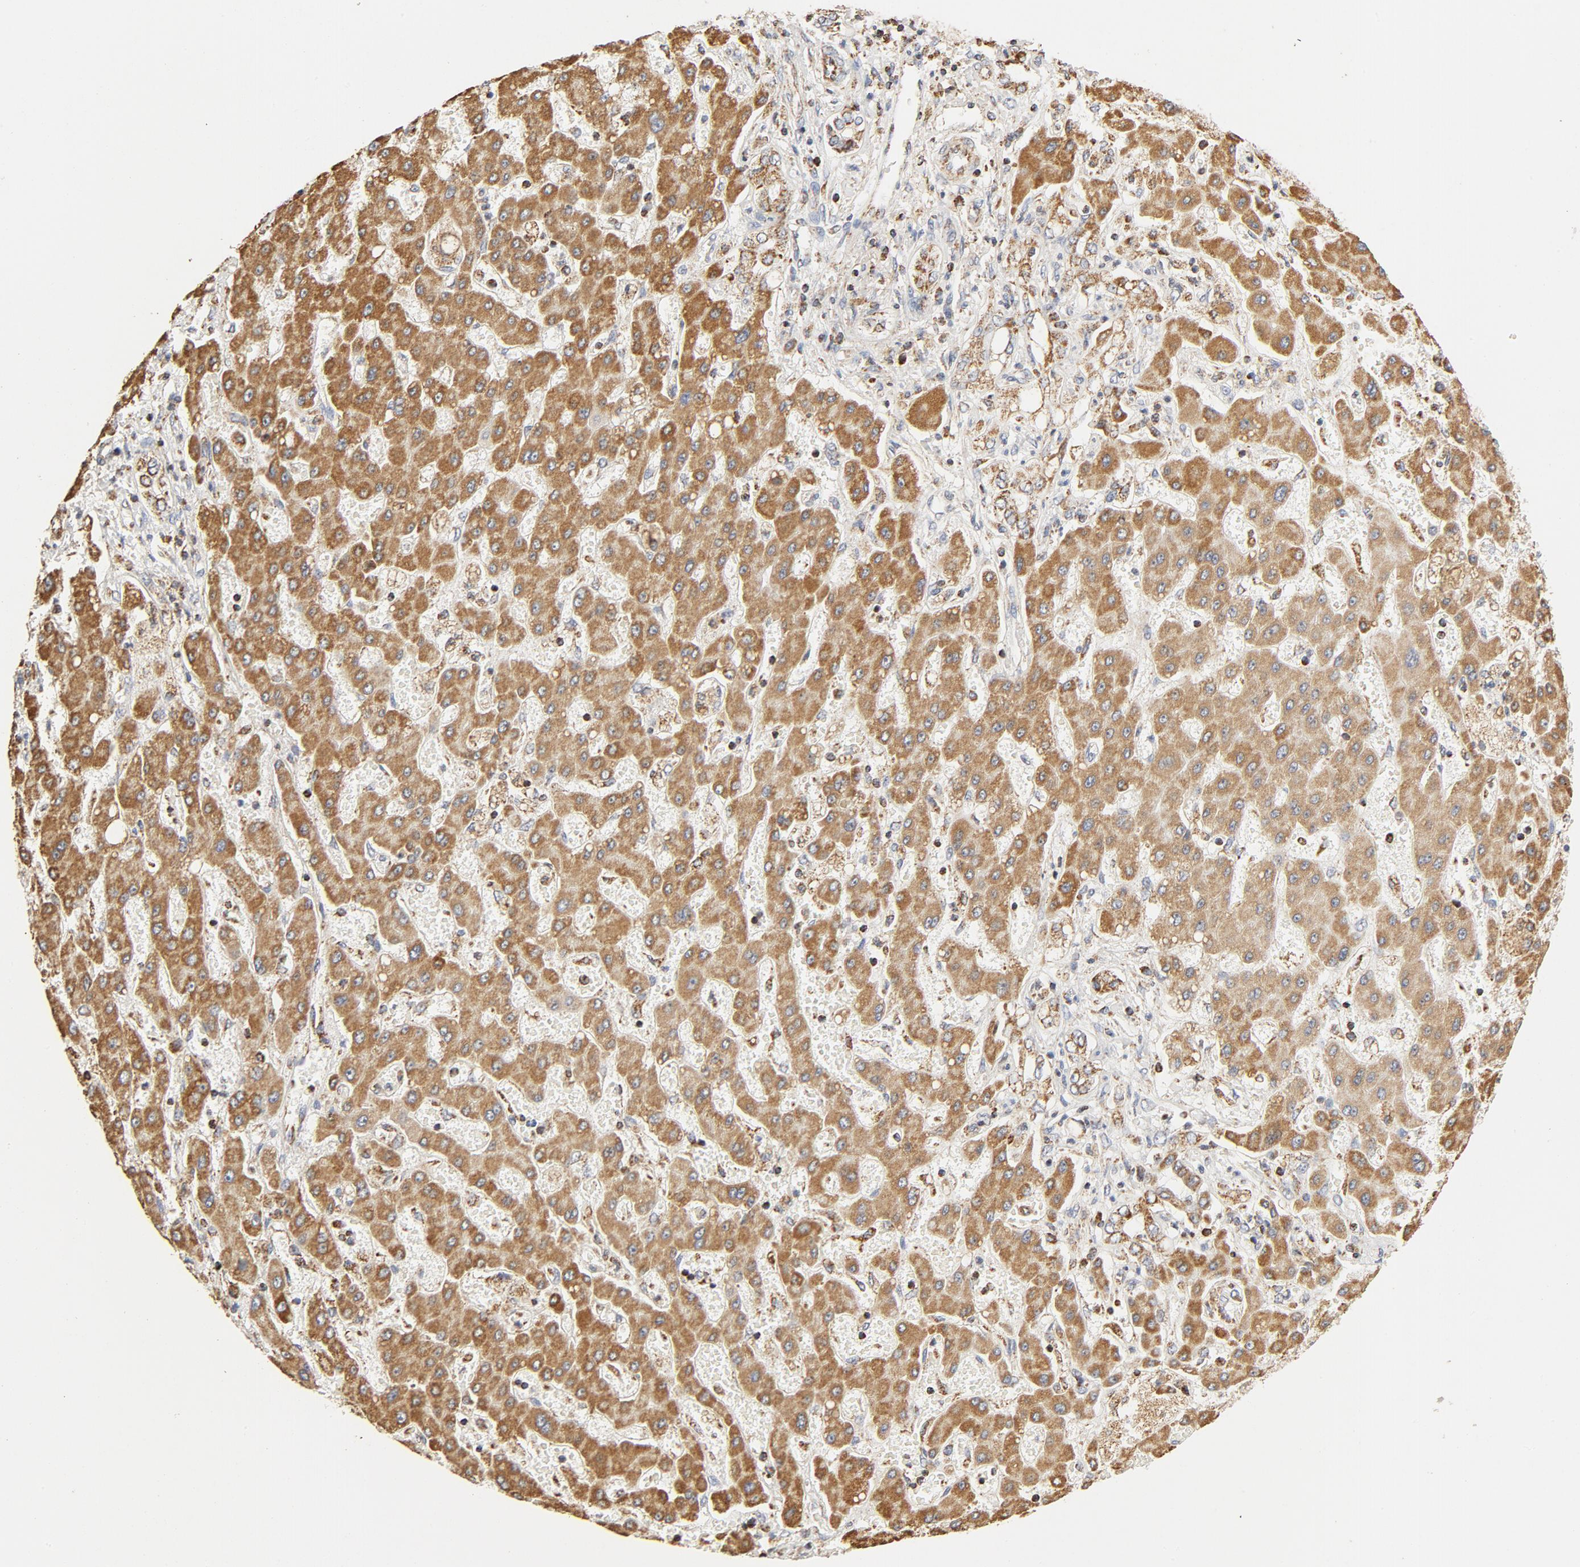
{"staining": {"intensity": "moderate", "quantity": ">75%", "location": "cytoplasmic/membranous"}, "tissue": "liver cancer", "cell_type": "Tumor cells", "image_type": "cancer", "snomed": [{"axis": "morphology", "description": "Cholangiocarcinoma"}, {"axis": "topography", "description": "Liver"}], "caption": "Liver cancer (cholangiocarcinoma) stained for a protein demonstrates moderate cytoplasmic/membranous positivity in tumor cells.", "gene": "COX4I1", "patient": {"sex": "male", "age": 50}}